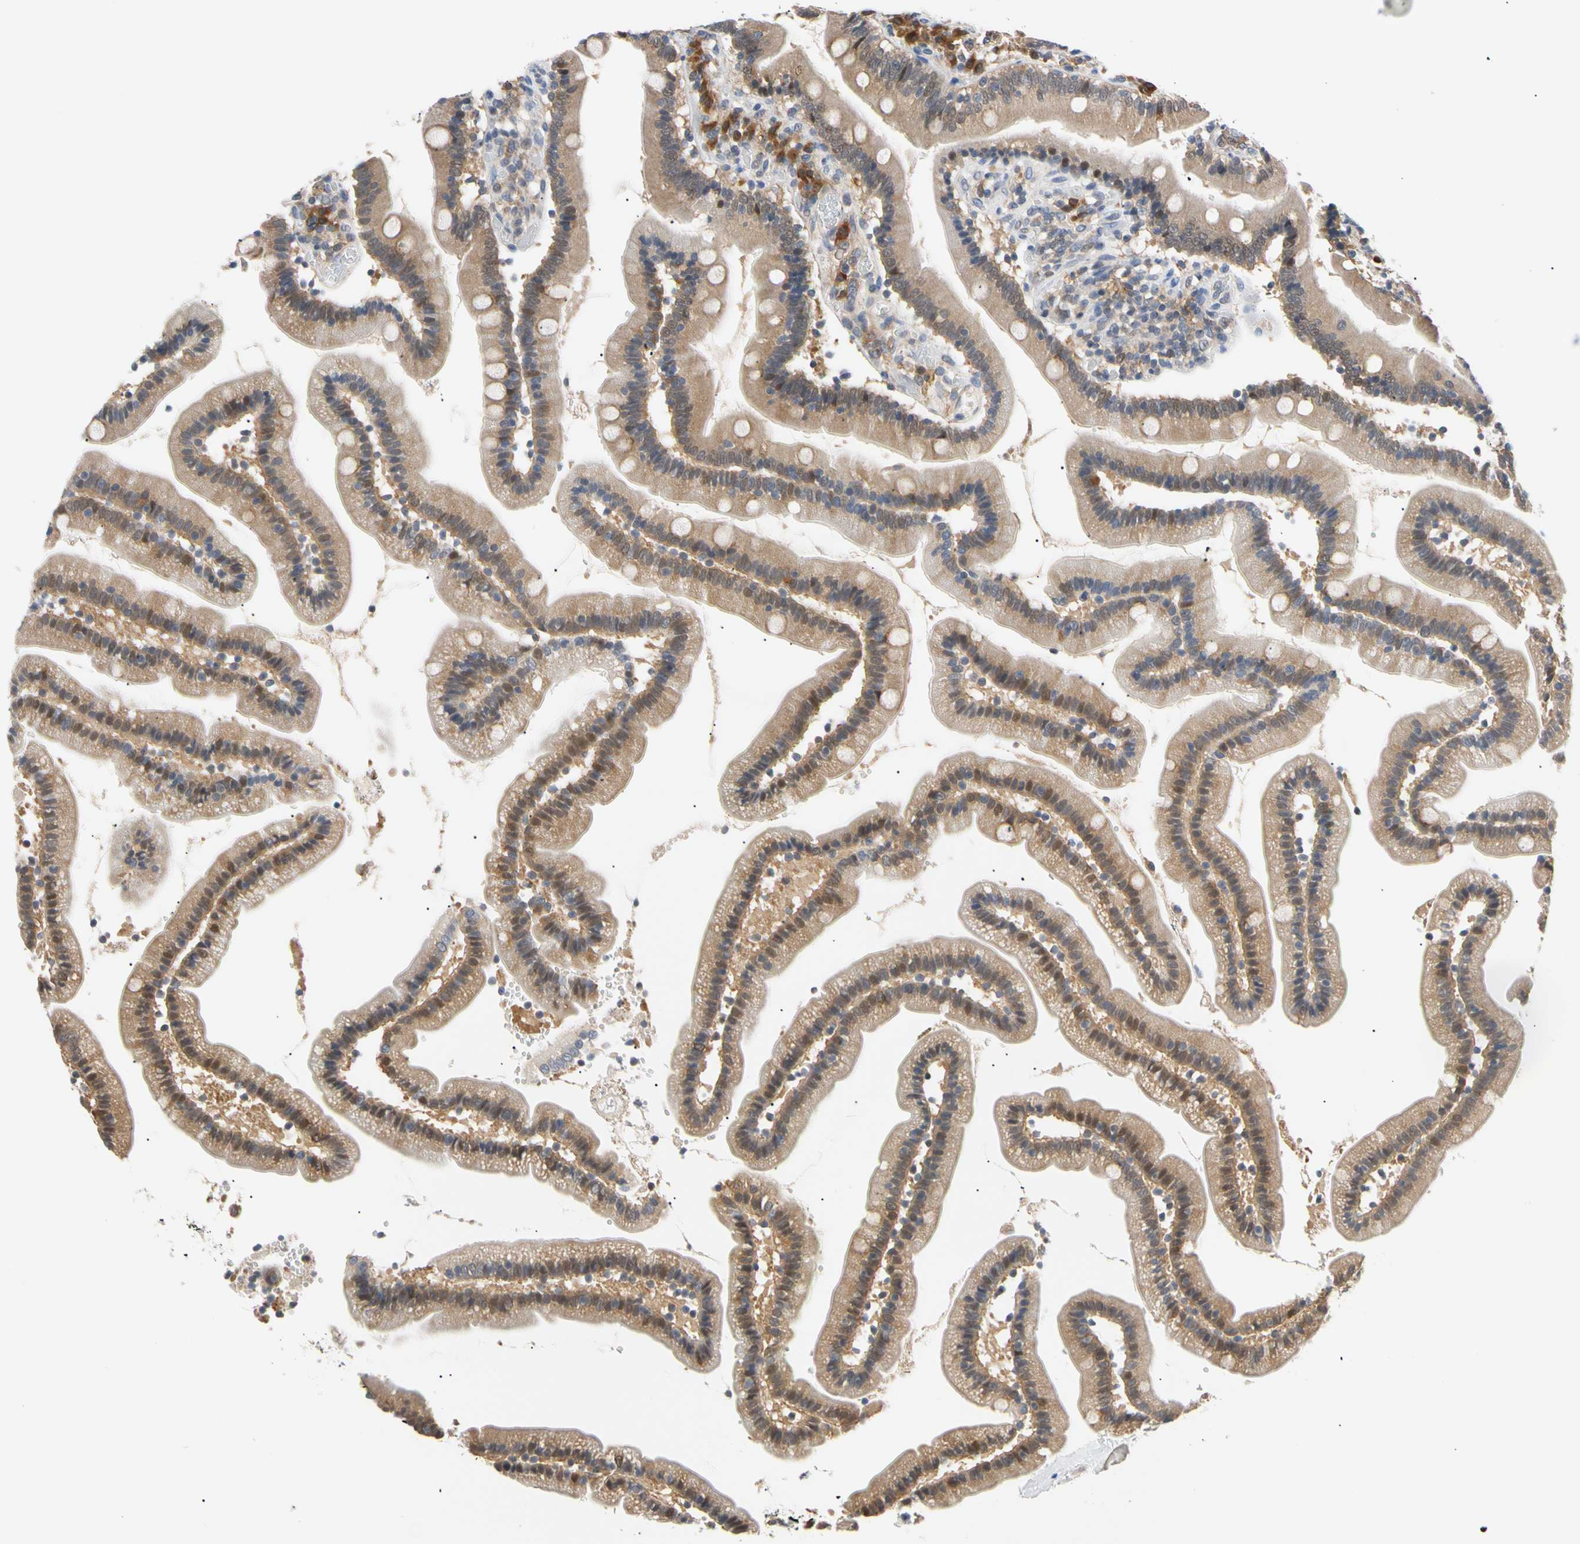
{"staining": {"intensity": "weak", "quantity": ">75%", "location": "cytoplasmic/membranous"}, "tissue": "duodenum", "cell_type": "Glandular cells", "image_type": "normal", "snomed": [{"axis": "morphology", "description": "Normal tissue, NOS"}, {"axis": "topography", "description": "Duodenum"}], "caption": "Unremarkable duodenum exhibits weak cytoplasmic/membranous expression in approximately >75% of glandular cells The protein of interest is shown in brown color, while the nuclei are stained blue..", "gene": "SEC23B", "patient": {"sex": "male", "age": 66}}